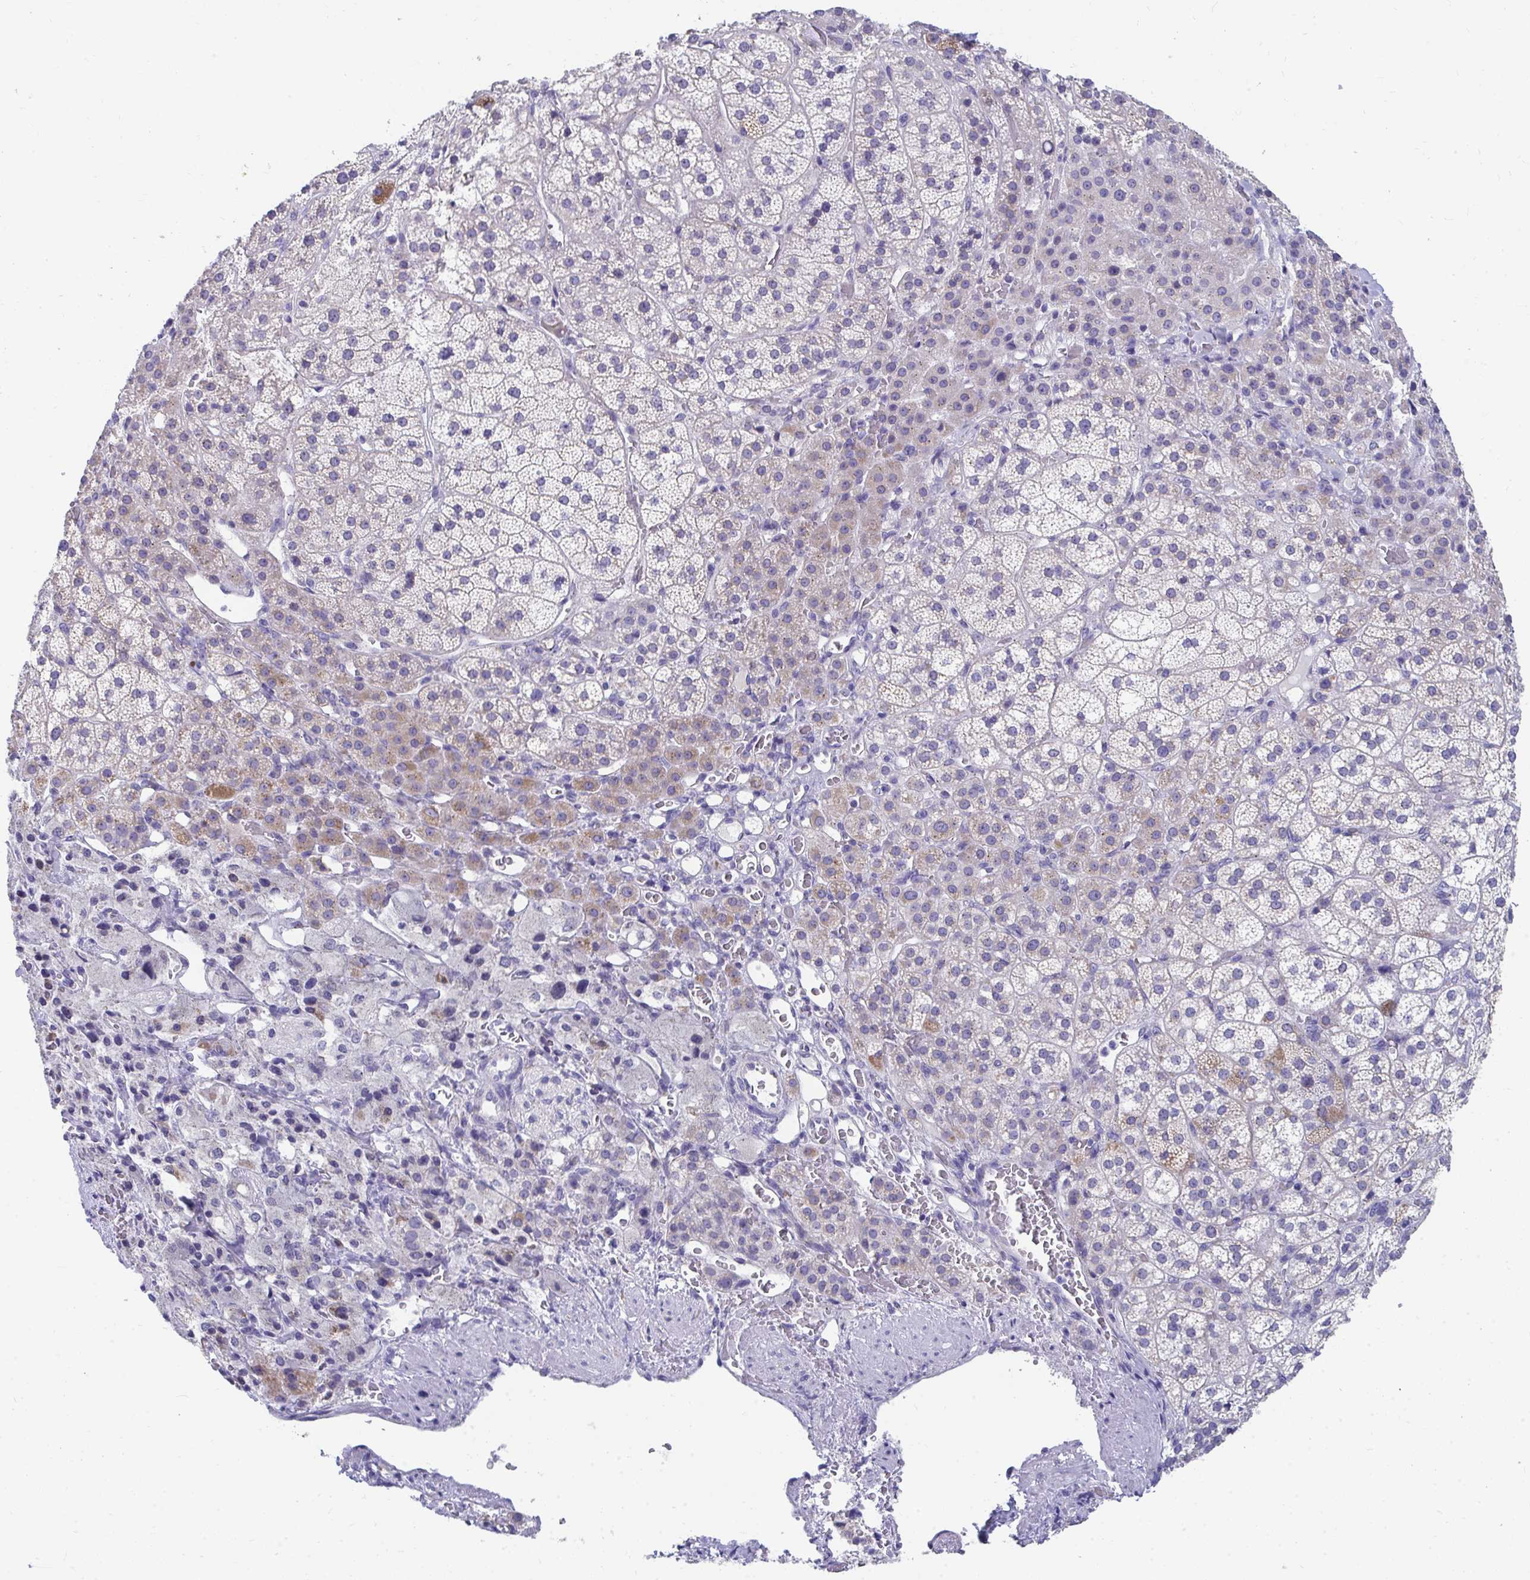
{"staining": {"intensity": "weak", "quantity": "<25%", "location": "cytoplasmic/membranous"}, "tissue": "adrenal gland", "cell_type": "Glandular cells", "image_type": "normal", "snomed": [{"axis": "morphology", "description": "Normal tissue, NOS"}, {"axis": "topography", "description": "Adrenal gland"}], "caption": "High power microscopy photomicrograph of an immunohistochemistry (IHC) micrograph of normal adrenal gland, revealing no significant staining in glandular cells.", "gene": "TMPRSS2", "patient": {"sex": "female", "age": 60}}